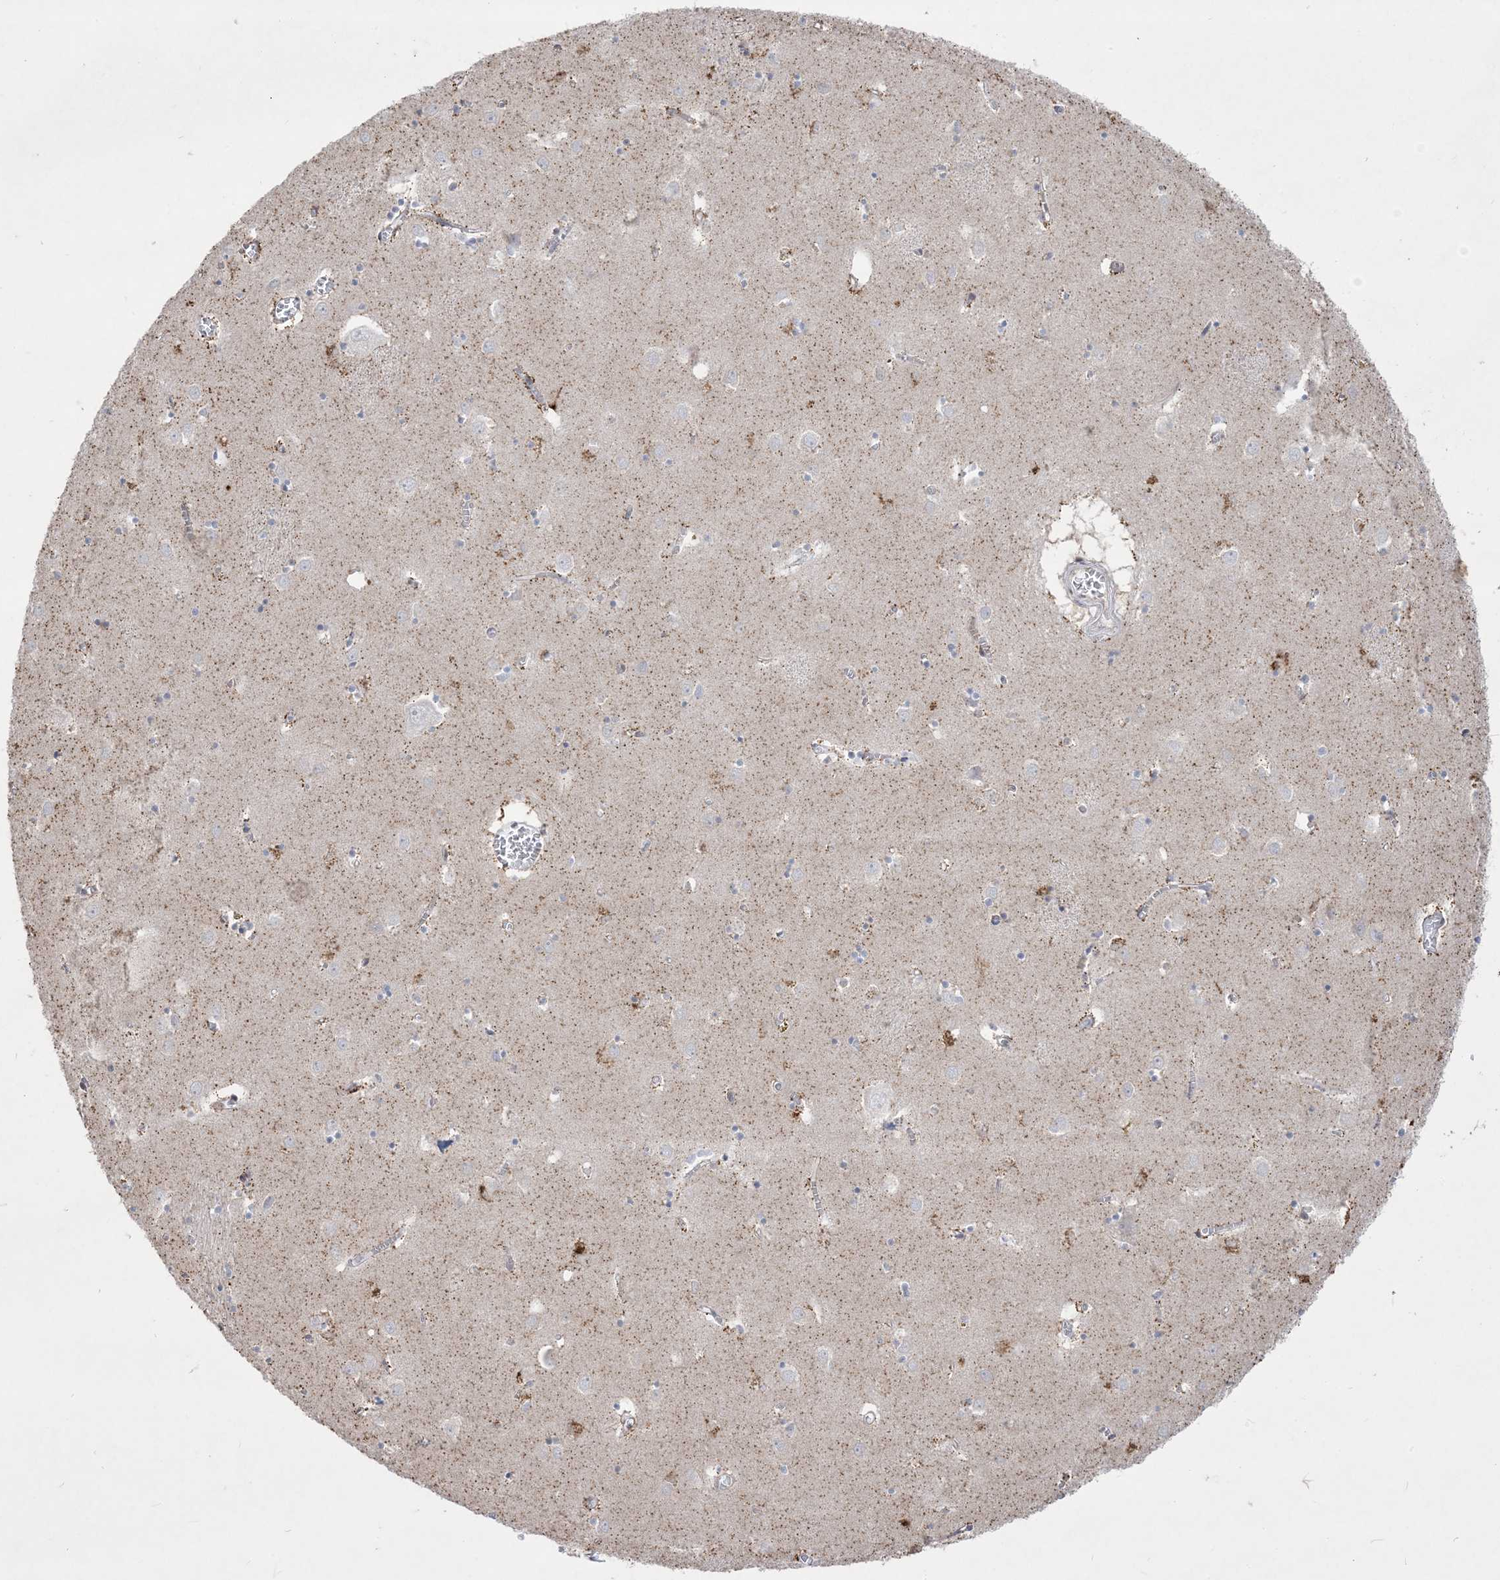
{"staining": {"intensity": "moderate", "quantity": "<25%", "location": "cytoplasmic/membranous"}, "tissue": "caudate", "cell_type": "Glial cells", "image_type": "normal", "snomed": [{"axis": "morphology", "description": "Normal tissue, NOS"}, {"axis": "topography", "description": "Lateral ventricle wall"}], "caption": "The micrograph reveals immunohistochemical staining of normal caudate. There is moderate cytoplasmic/membranous expression is present in about <25% of glial cells. (Brightfield microscopy of DAB IHC at high magnification).", "gene": "BHLHE40", "patient": {"sex": "male", "age": 70}}